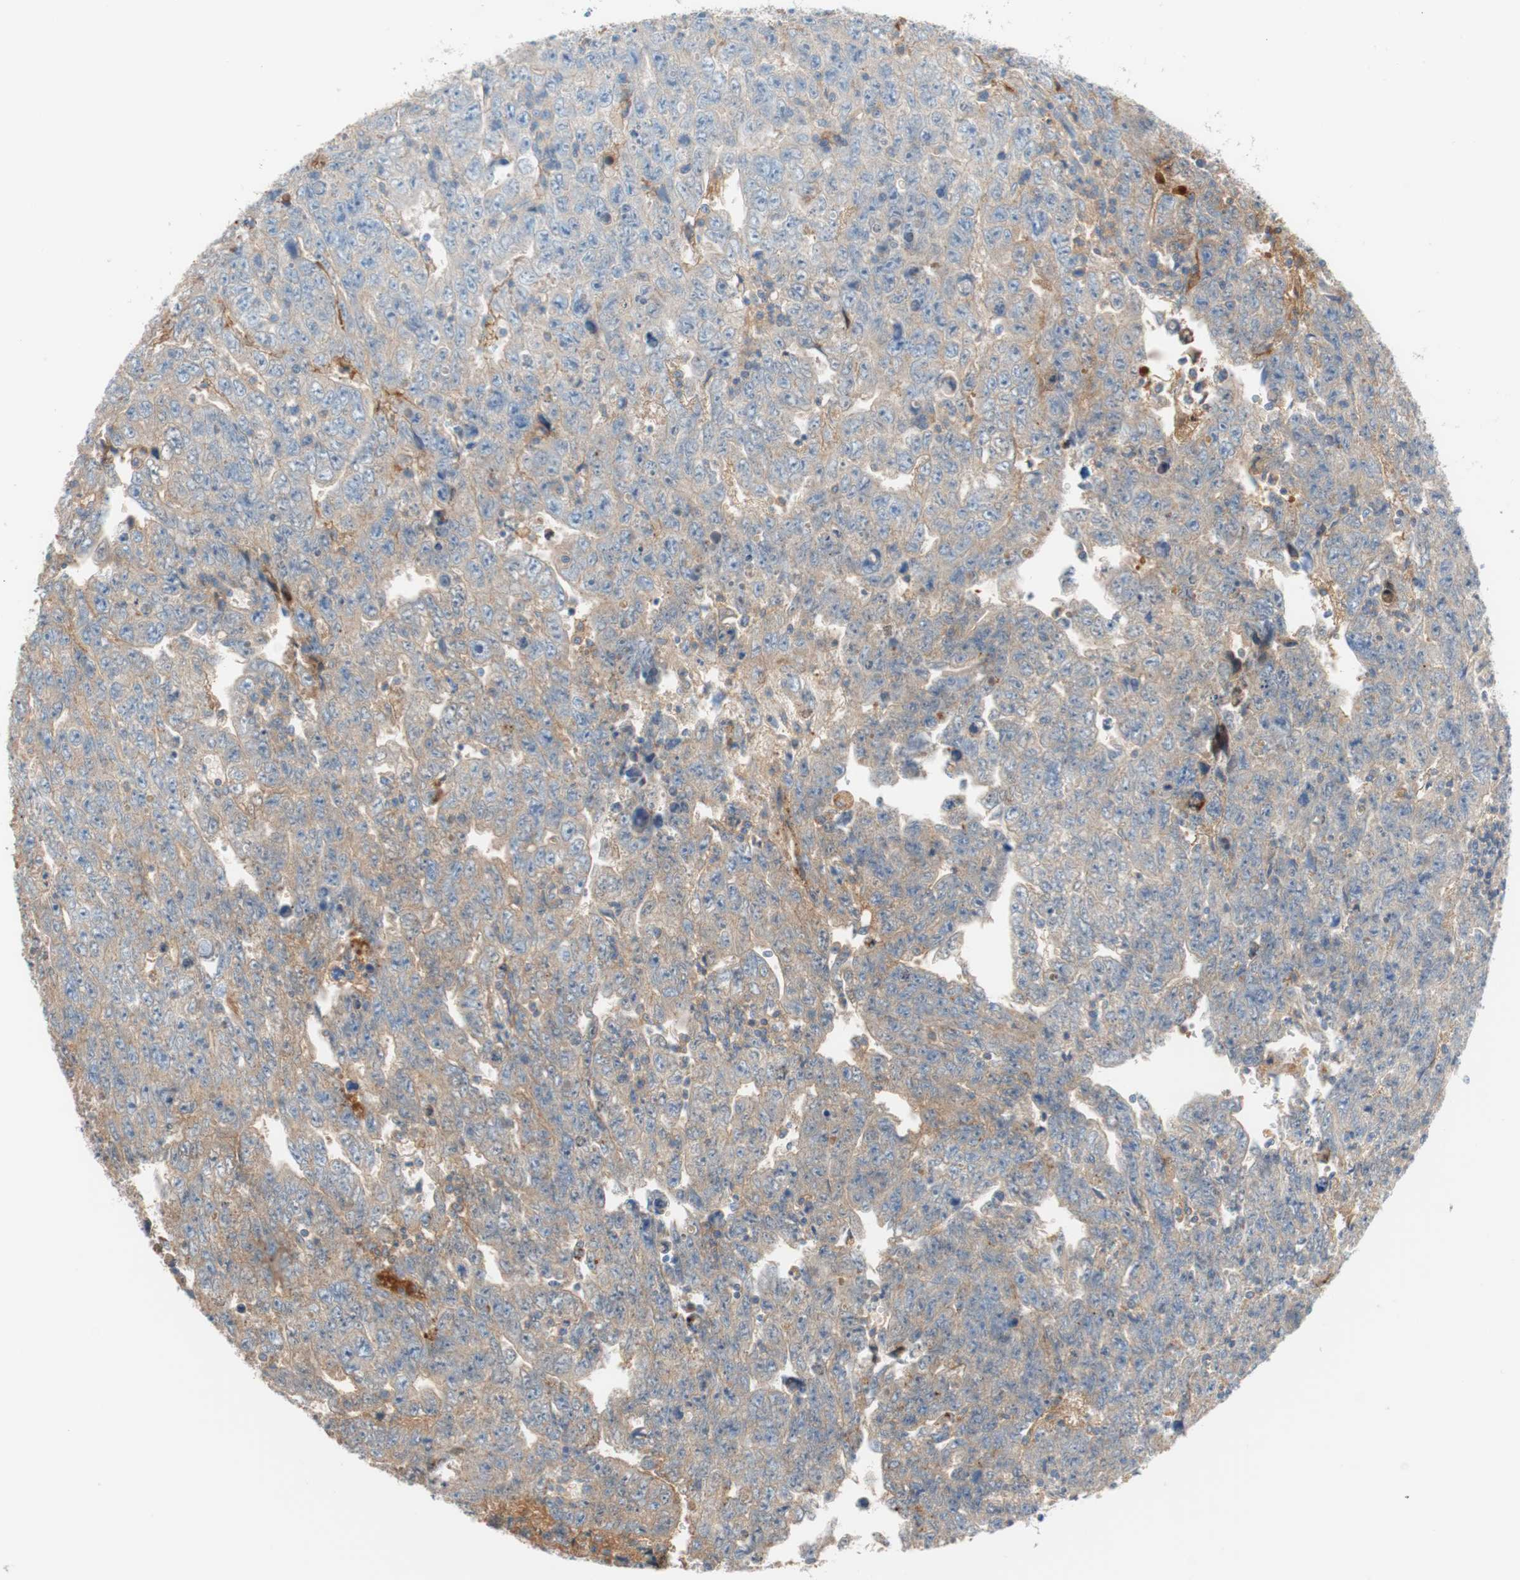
{"staining": {"intensity": "weak", "quantity": ">75%", "location": "cytoplasmic/membranous"}, "tissue": "testis cancer", "cell_type": "Tumor cells", "image_type": "cancer", "snomed": [{"axis": "morphology", "description": "Carcinoma, Embryonal, NOS"}, {"axis": "topography", "description": "Testis"}], "caption": "Testis embryonal carcinoma stained for a protein (brown) shows weak cytoplasmic/membranous positive staining in about >75% of tumor cells.", "gene": "RBP4", "patient": {"sex": "male", "age": 28}}